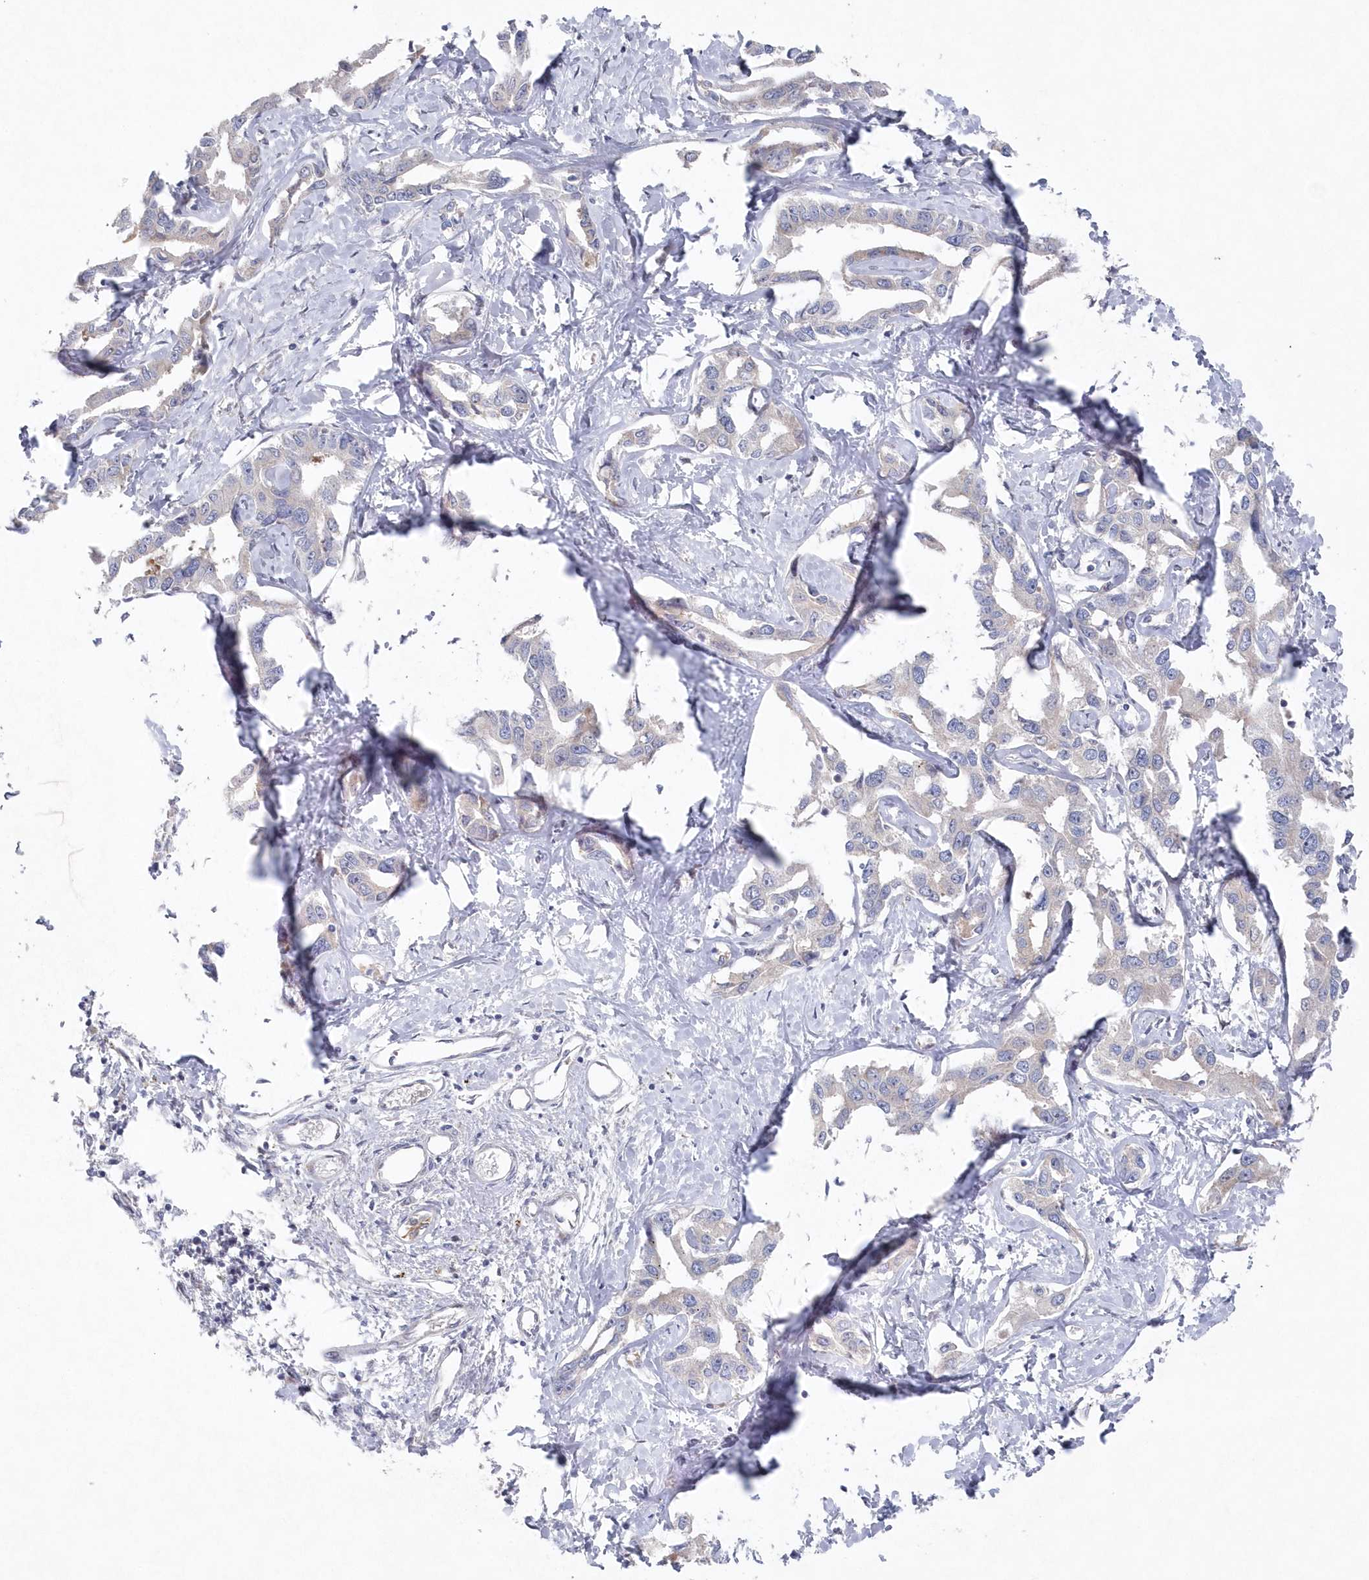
{"staining": {"intensity": "negative", "quantity": "none", "location": "none"}, "tissue": "liver cancer", "cell_type": "Tumor cells", "image_type": "cancer", "snomed": [{"axis": "morphology", "description": "Cholangiocarcinoma"}, {"axis": "topography", "description": "Liver"}], "caption": "Photomicrograph shows no protein staining in tumor cells of liver cancer (cholangiocarcinoma) tissue.", "gene": "KIAA1586", "patient": {"sex": "male", "age": 59}}